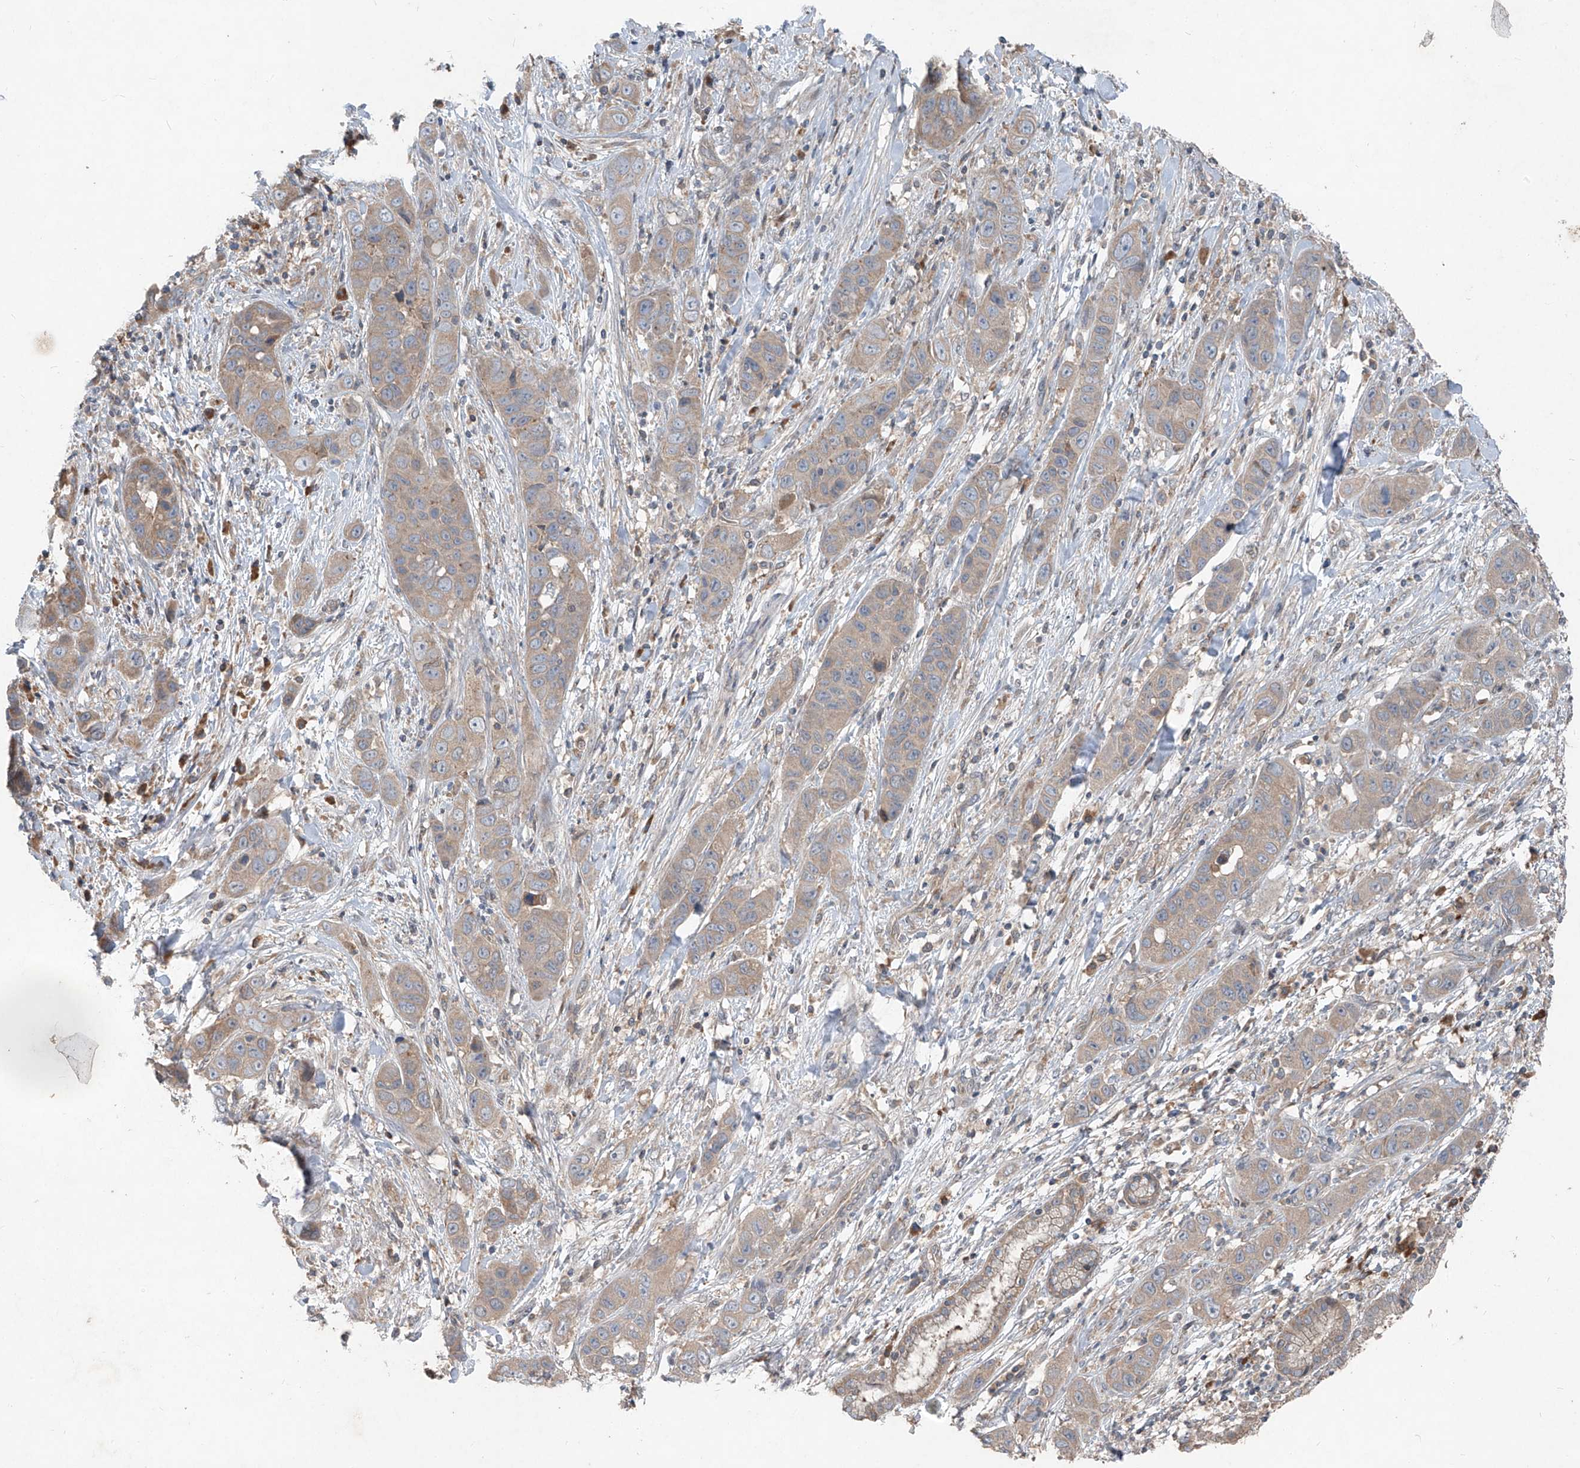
{"staining": {"intensity": "weak", "quantity": ">75%", "location": "cytoplasmic/membranous"}, "tissue": "liver cancer", "cell_type": "Tumor cells", "image_type": "cancer", "snomed": [{"axis": "morphology", "description": "Cholangiocarcinoma"}, {"axis": "topography", "description": "Liver"}], "caption": "Liver cancer tissue reveals weak cytoplasmic/membranous expression in about >75% of tumor cells, visualized by immunohistochemistry.", "gene": "FOXRED2", "patient": {"sex": "female", "age": 52}}